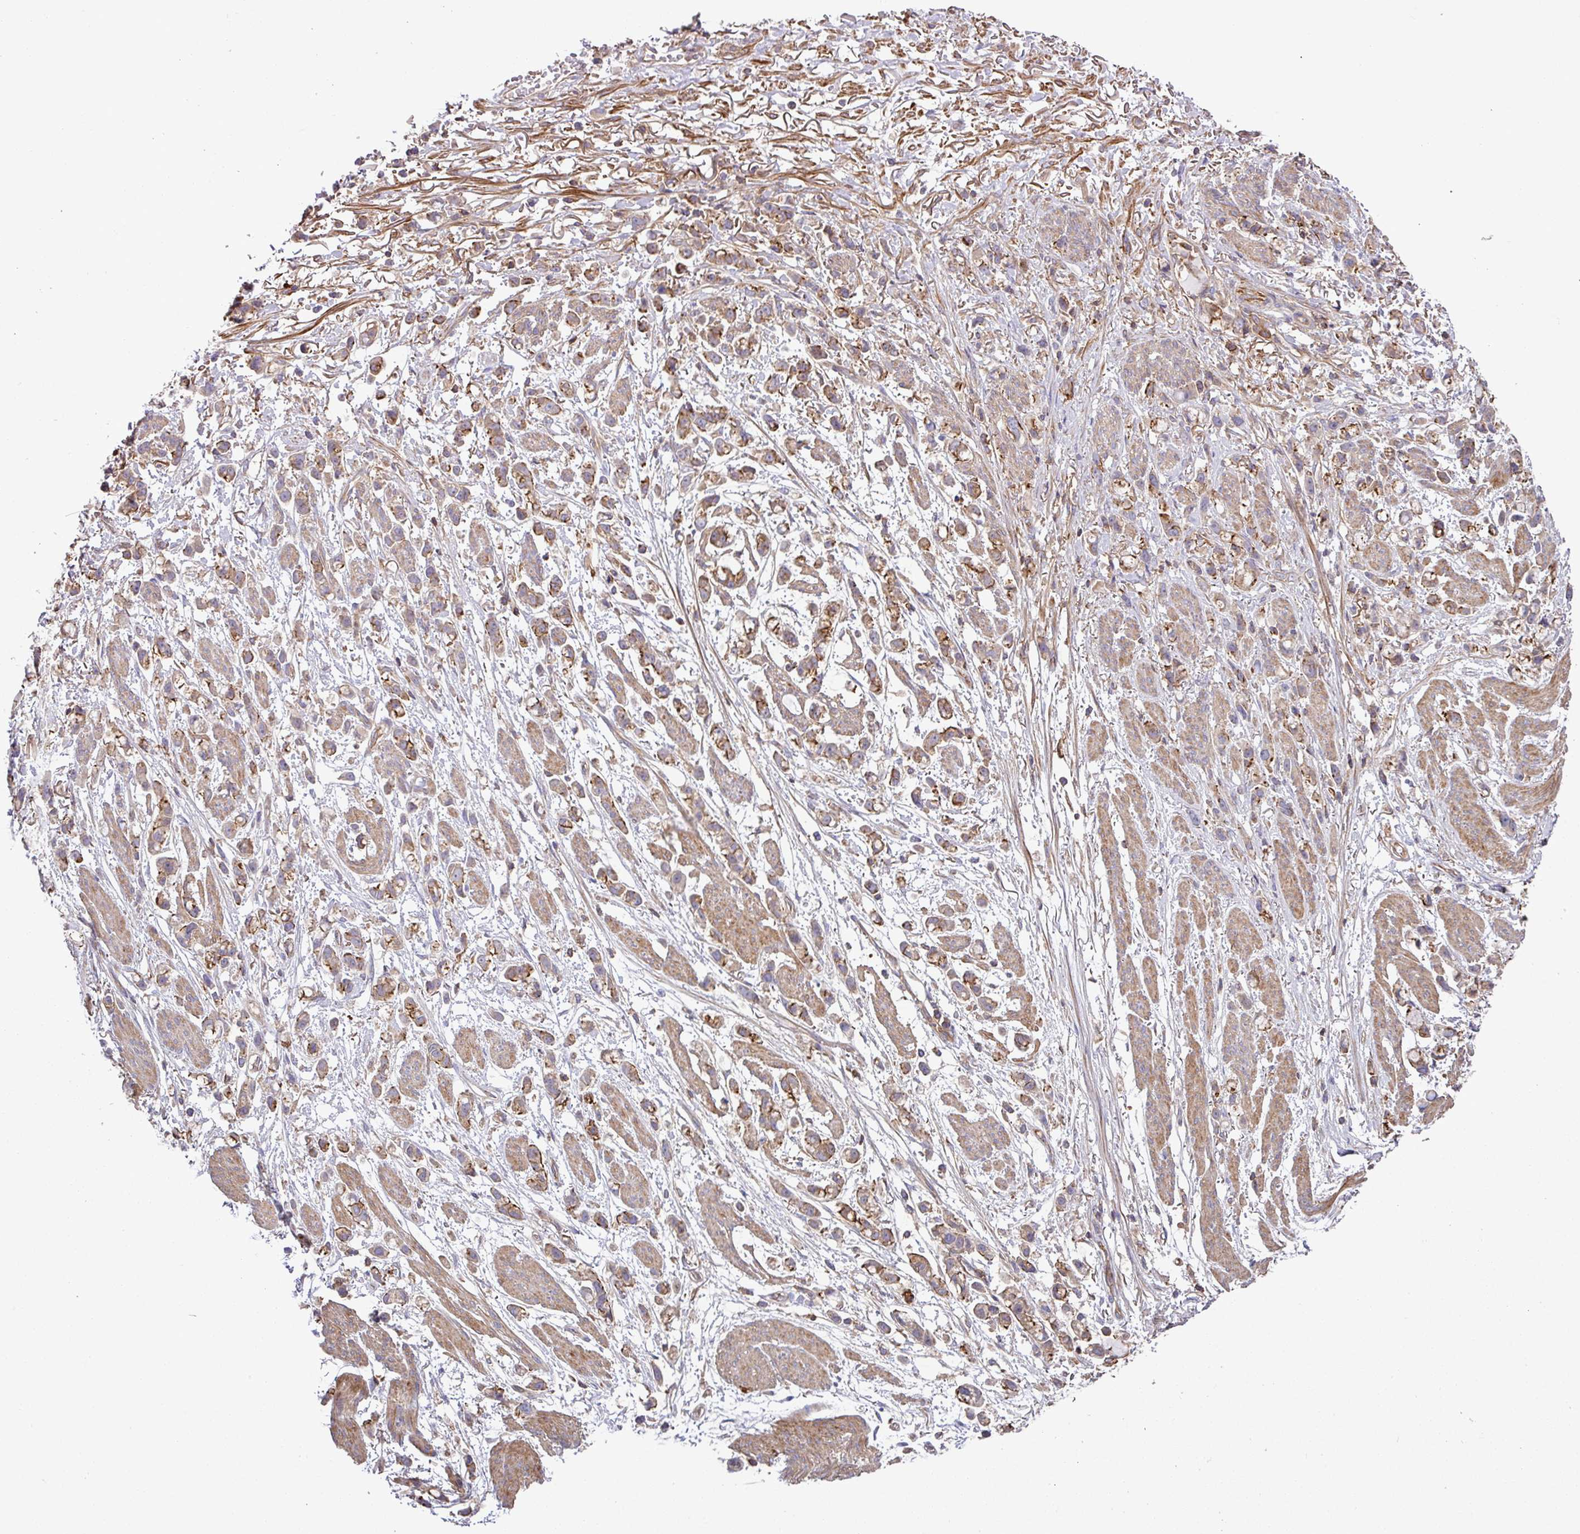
{"staining": {"intensity": "moderate", "quantity": ">75%", "location": "cytoplasmic/membranous"}, "tissue": "stomach cancer", "cell_type": "Tumor cells", "image_type": "cancer", "snomed": [{"axis": "morphology", "description": "Adenocarcinoma, NOS"}, {"axis": "topography", "description": "Stomach"}], "caption": "About >75% of tumor cells in stomach adenocarcinoma reveal moderate cytoplasmic/membranous protein staining as visualized by brown immunohistochemical staining.", "gene": "RIC1", "patient": {"sex": "female", "age": 81}}